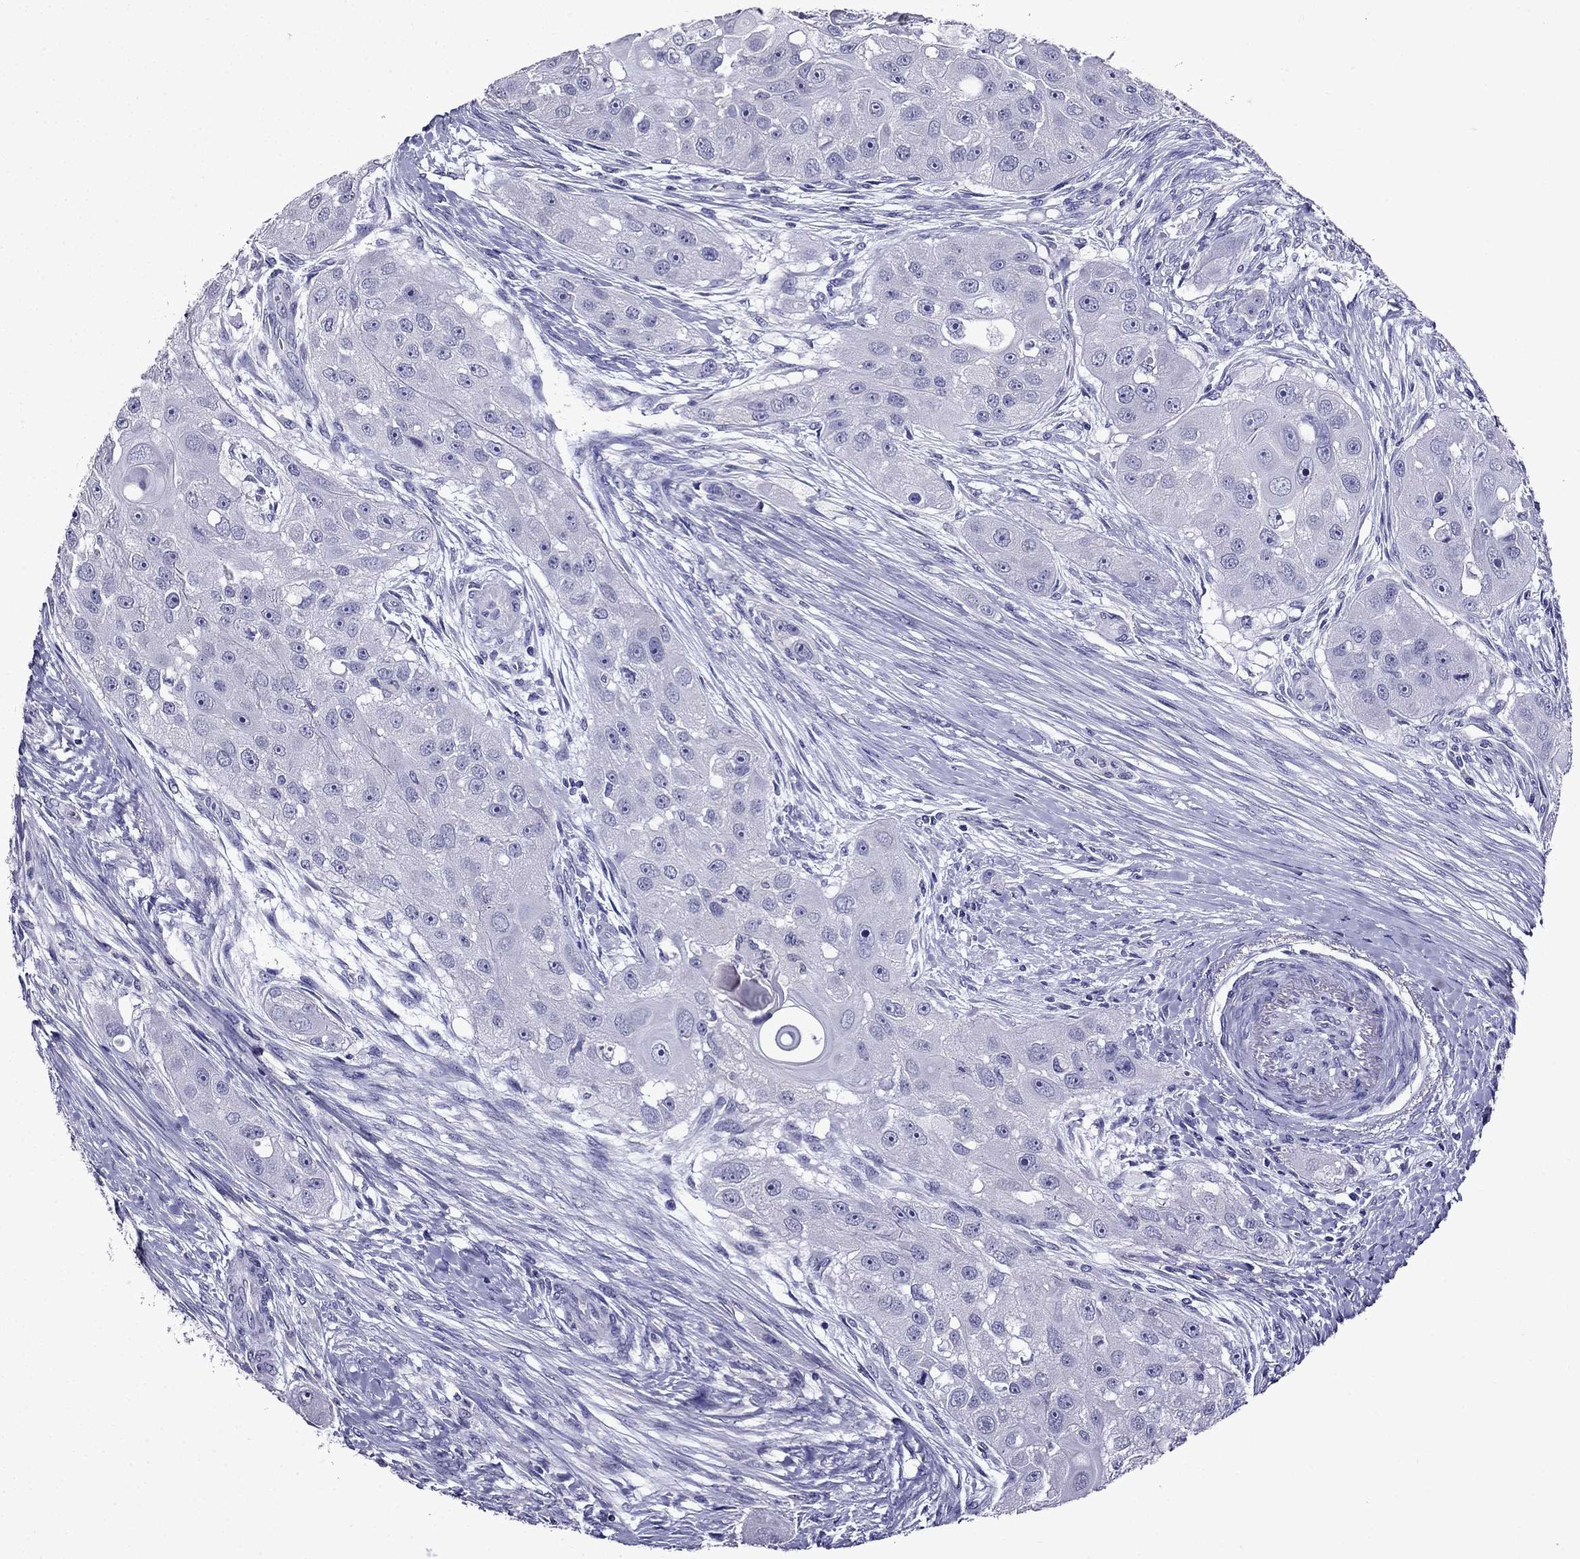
{"staining": {"intensity": "negative", "quantity": "none", "location": "none"}, "tissue": "head and neck cancer", "cell_type": "Tumor cells", "image_type": "cancer", "snomed": [{"axis": "morphology", "description": "Normal tissue, NOS"}, {"axis": "morphology", "description": "Squamous cell carcinoma, NOS"}, {"axis": "topography", "description": "Skeletal muscle"}, {"axis": "topography", "description": "Head-Neck"}], "caption": "Tumor cells are negative for protein expression in human squamous cell carcinoma (head and neck).", "gene": "DNAH17", "patient": {"sex": "male", "age": 51}}